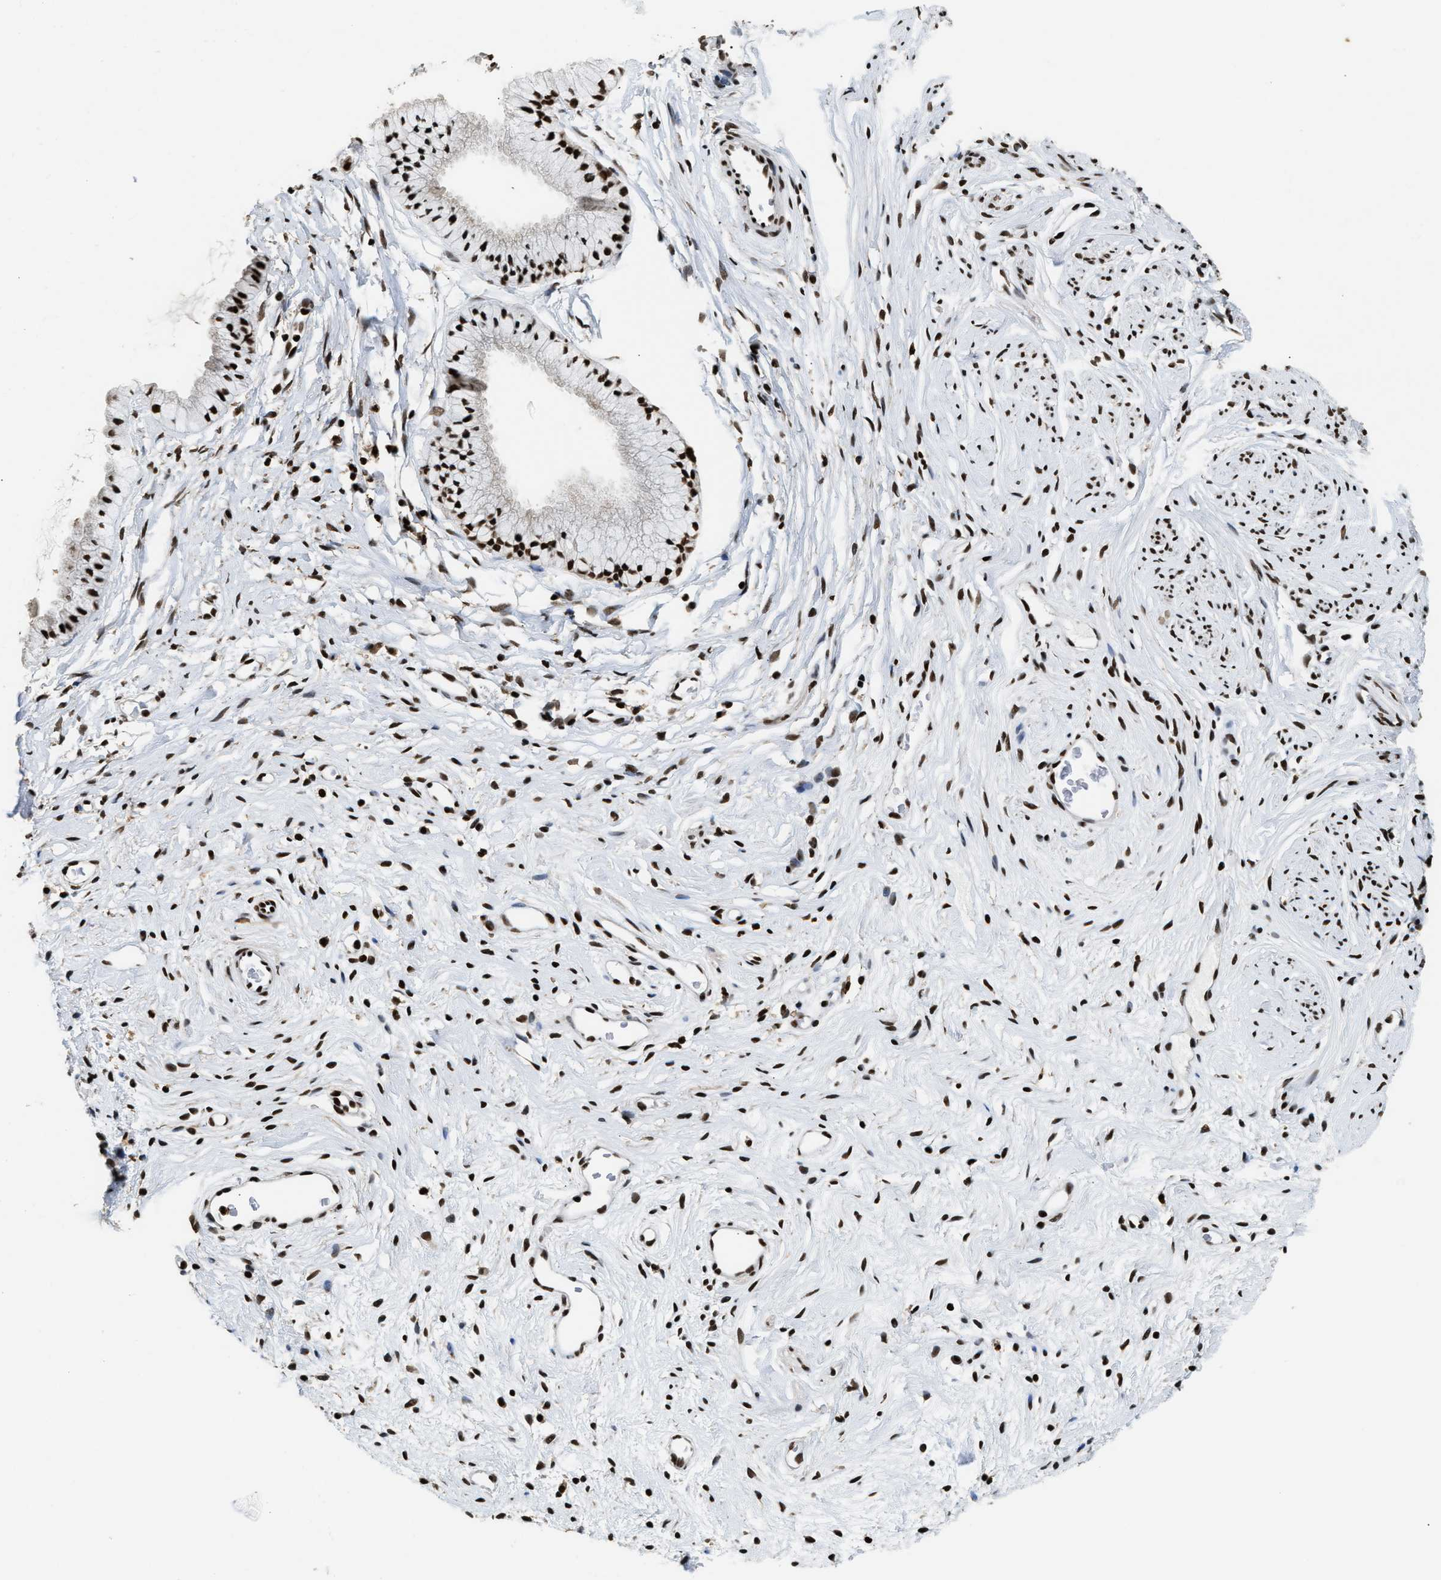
{"staining": {"intensity": "strong", "quantity": ">75%", "location": "nuclear"}, "tissue": "cervix", "cell_type": "Glandular cells", "image_type": "normal", "snomed": [{"axis": "morphology", "description": "Normal tissue, NOS"}, {"axis": "topography", "description": "Cervix"}], "caption": "Immunohistochemistry of unremarkable cervix demonstrates high levels of strong nuclear expression in approximately >75% of glandular cells. The protein of interest is stained brown, and the nuclei are stained in blue (DAB (3,3'-diaminobenzidine) IHC with brightfield microscopy, high magnification).", "gene": "RAD21", "patient": {"sex": "female", "age": 77}}